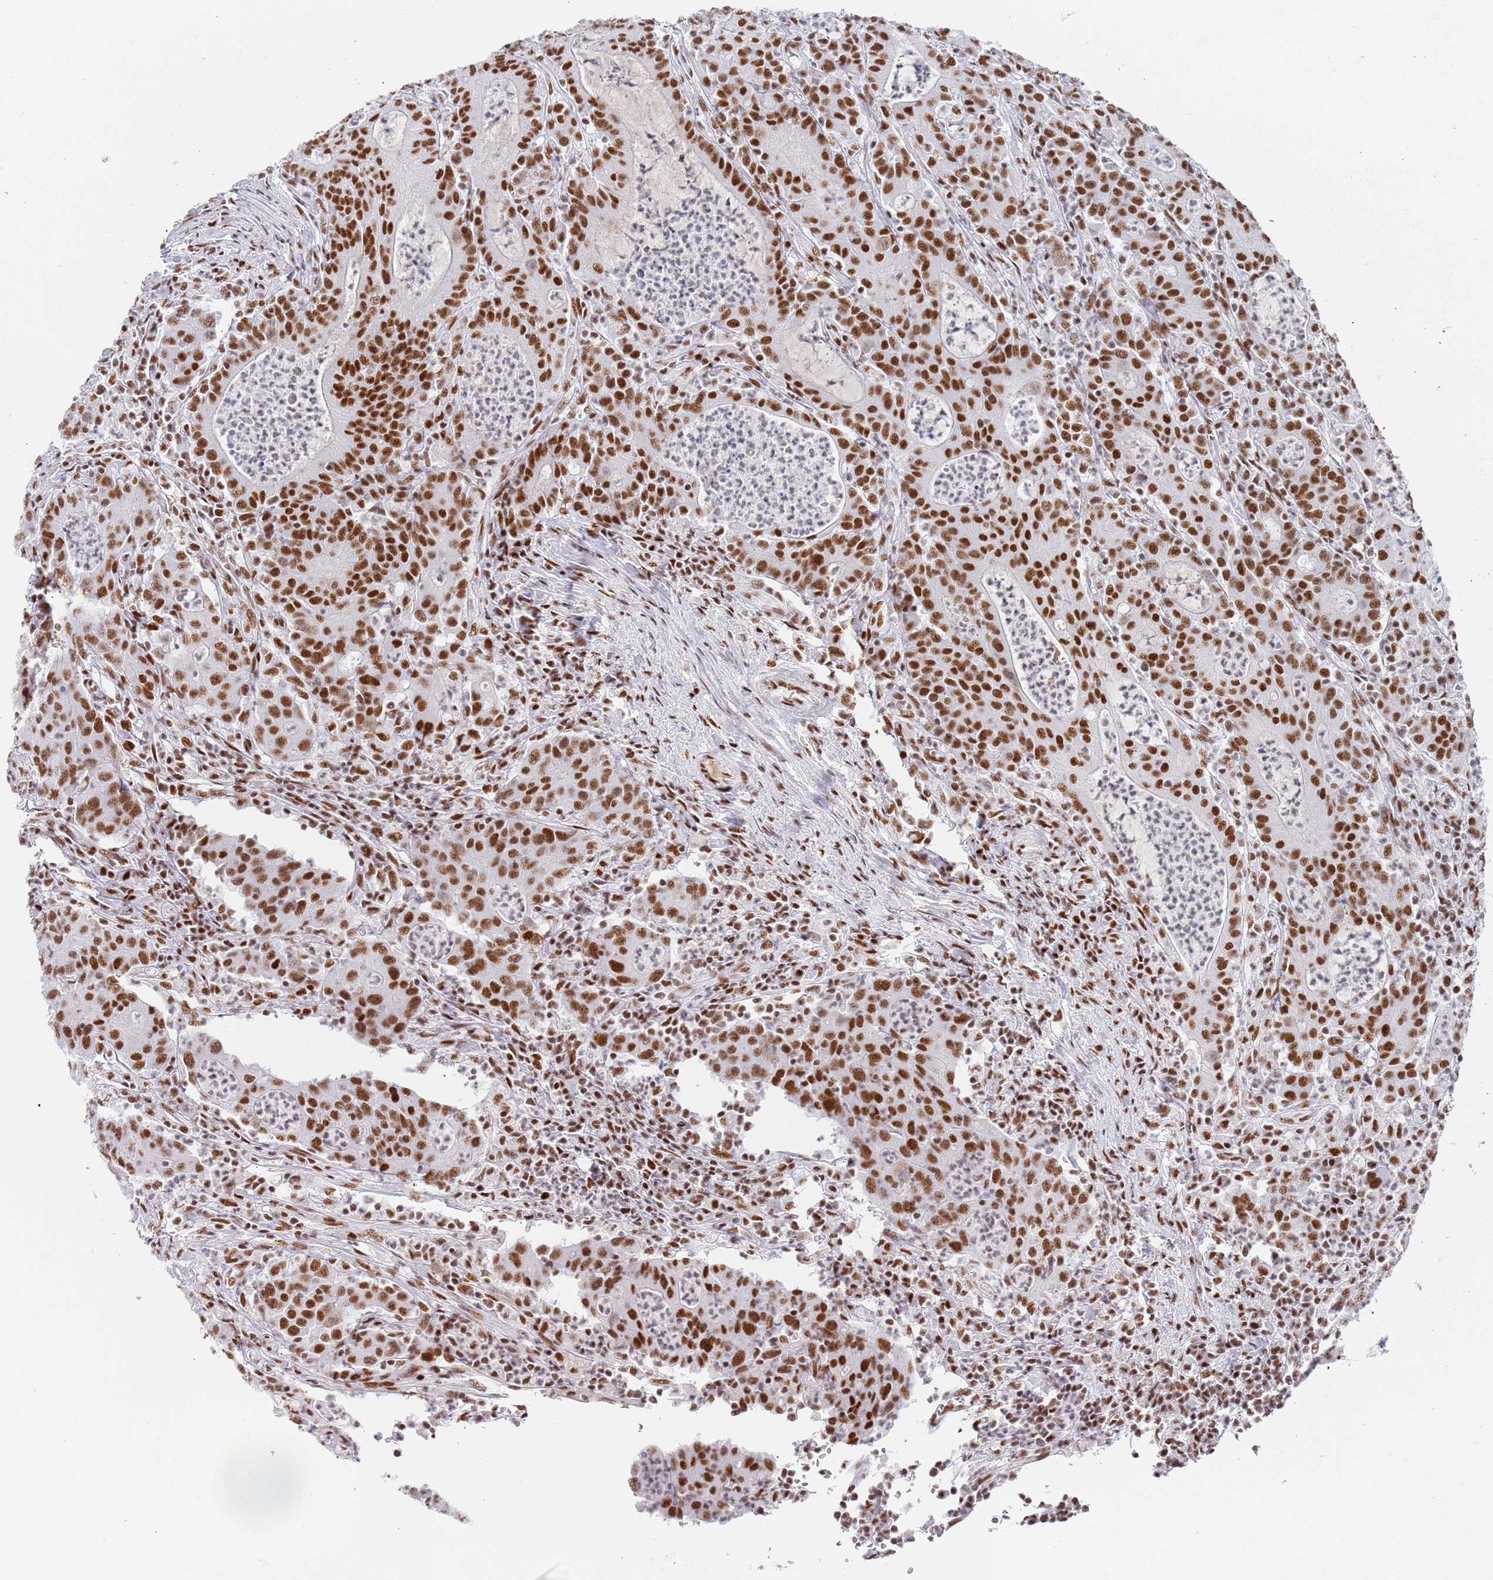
{"staining": {"intensity": "strong", "quantity": ">75%", "location": "nuclear"}, "tissue": "colorectal cancer", "cell_type": "Tumor cells", "image_type": "cancer", "snomed": [{"axis": "morphology", "description": "Adenocarcinoma, NOS"}, {"axis": "topography", "description": "Colon"}], "caption": "Protein staining demonstrates strong nuclear positivity in approximately >75% of tumor cells in colorectal cancer.", "gene": "AKAP8L", "patient": {"sex": "male", "age": 83}}